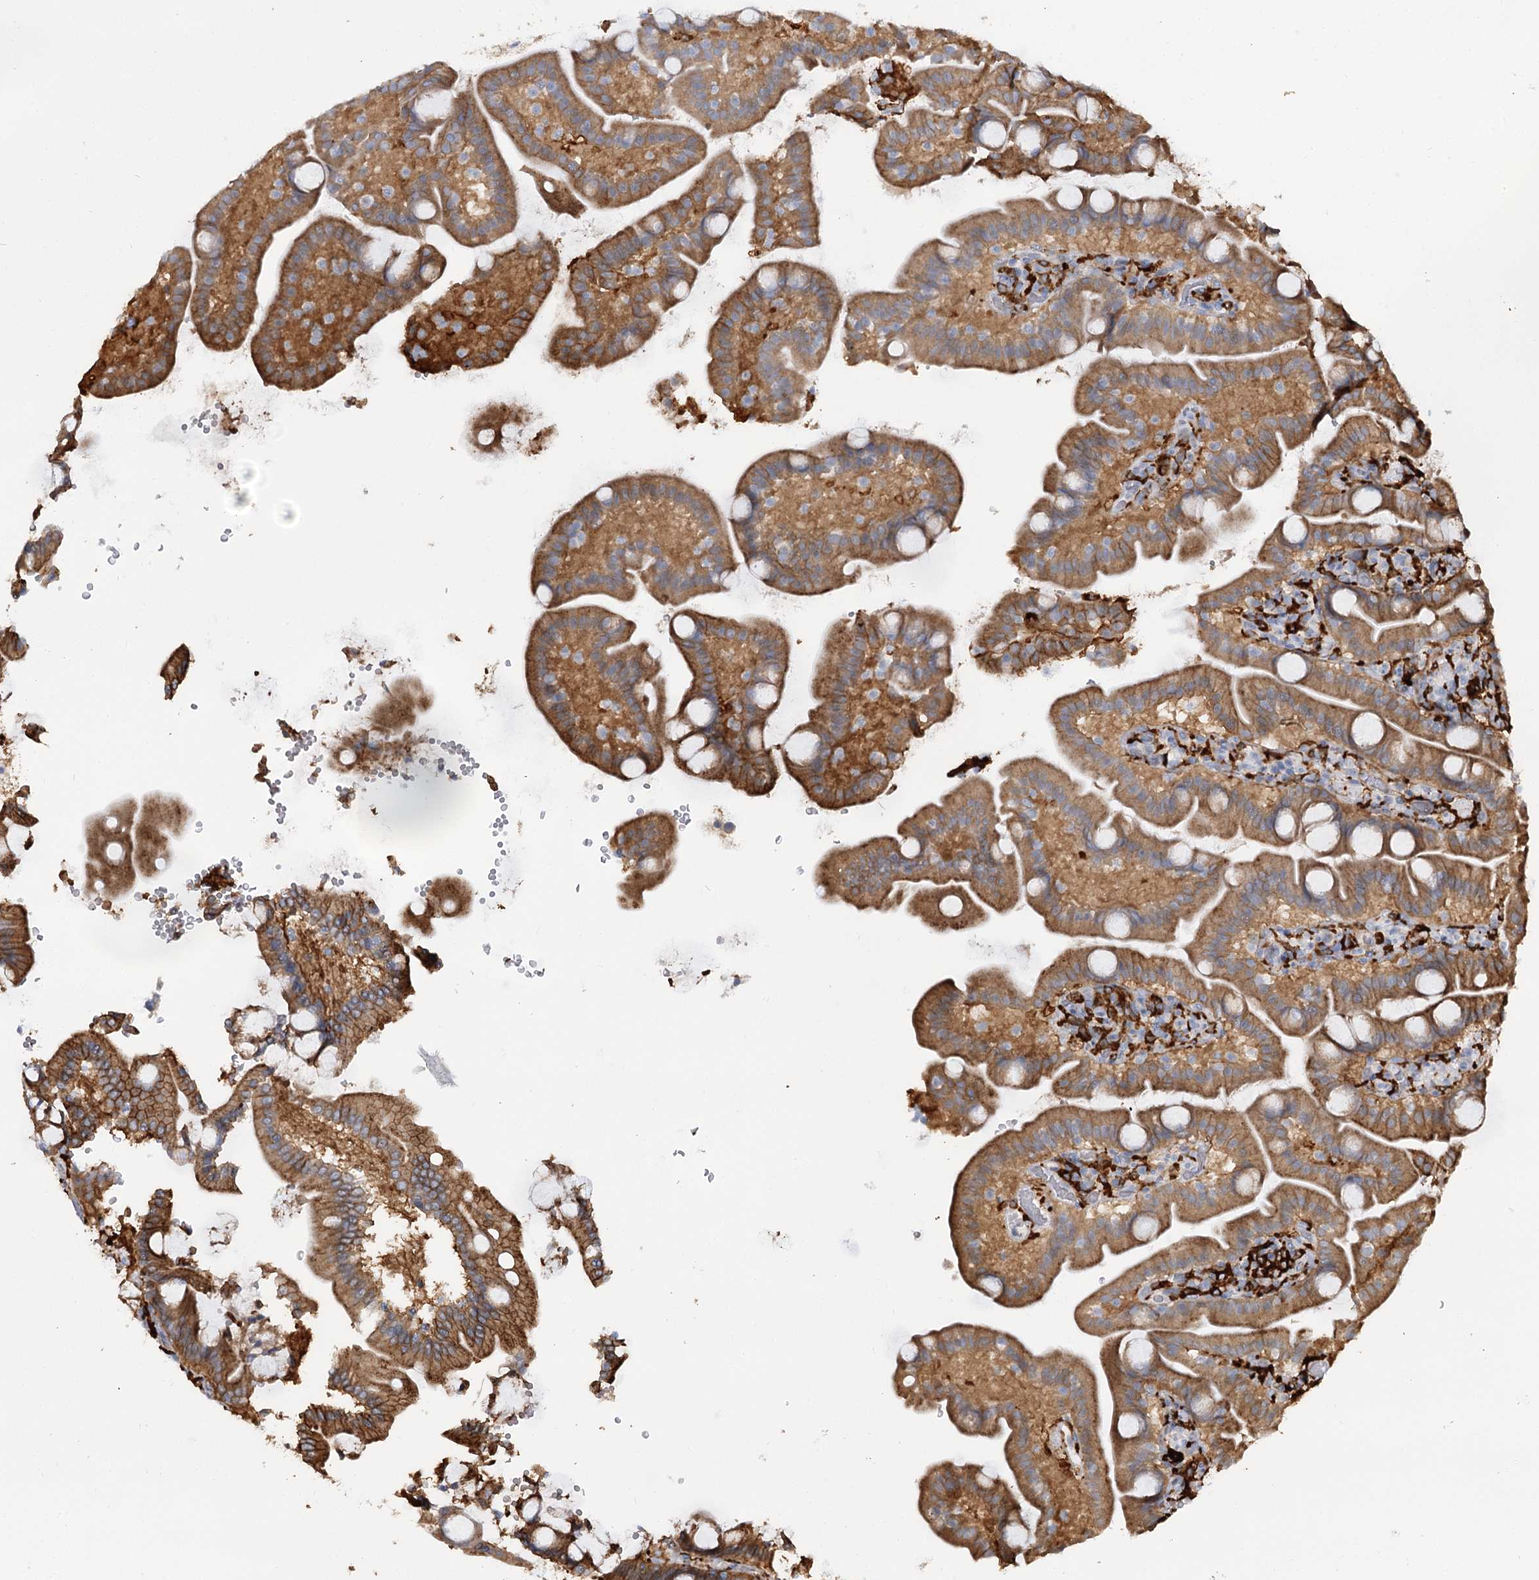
{"staining": {"intensity": "moderate", "quantity": ">75%", "location": "cytoplasmic/membranous"}, "tissue": "duodenum", "cell_type": "Glandular cells", "image_type": "normal", "snomed": [{"axis": "morphology", "description": "Normal tissue, NOS"}, {"axis": "topography", "description": "Duodenum"}], "caption": "Benign duodenum shows moderate cytoplasmic/membranous staining in about >75% of glandular cells, visualized by immunohistochemistry. (DAB IHC with brightfield microscopy, high magnification).", "gene": "PIWIL4", "patient": {"sex": "male", "age": 55}}